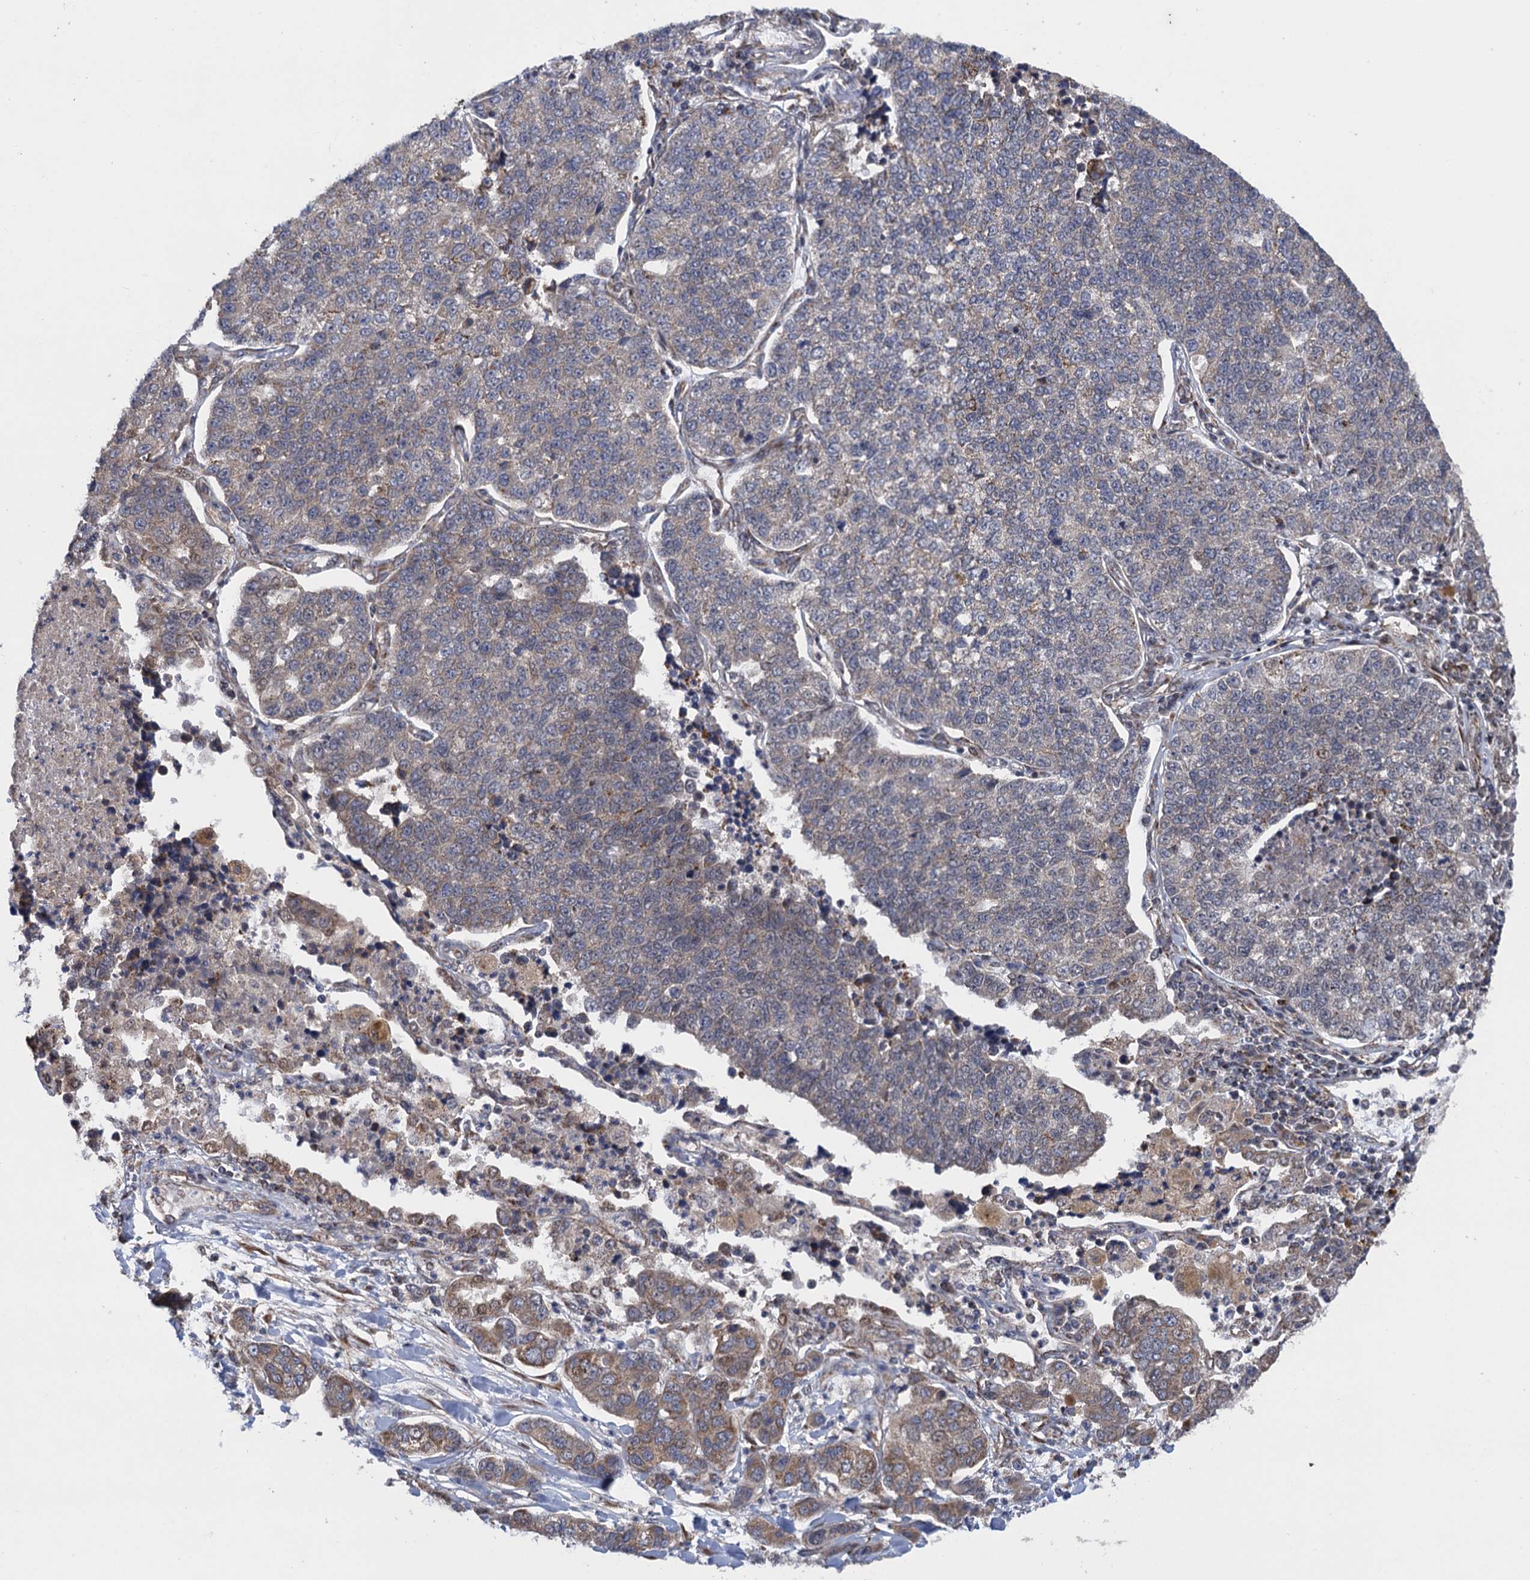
{"staining": {"intensity": "moderate", "quantity": "<25%", "location": "cytoplasmic/membranous"}, "tissue": "lung cancer", "cell_type": "Tumor cells", "image_type": "cancer", "snomed": [{"axis": "morphology", "description": "Adenocarcinoma, NOS"}, {"axis": "topography", "description": "Lung"}], "caption": "A low amount of moderate cytoplasmic/membranous expression is appreciated in approximately <25% of tumor cells in lung adenocarcinoma tissue.", "gene": "HAUS1", "patient": {"sex": "male", "age": 49}}